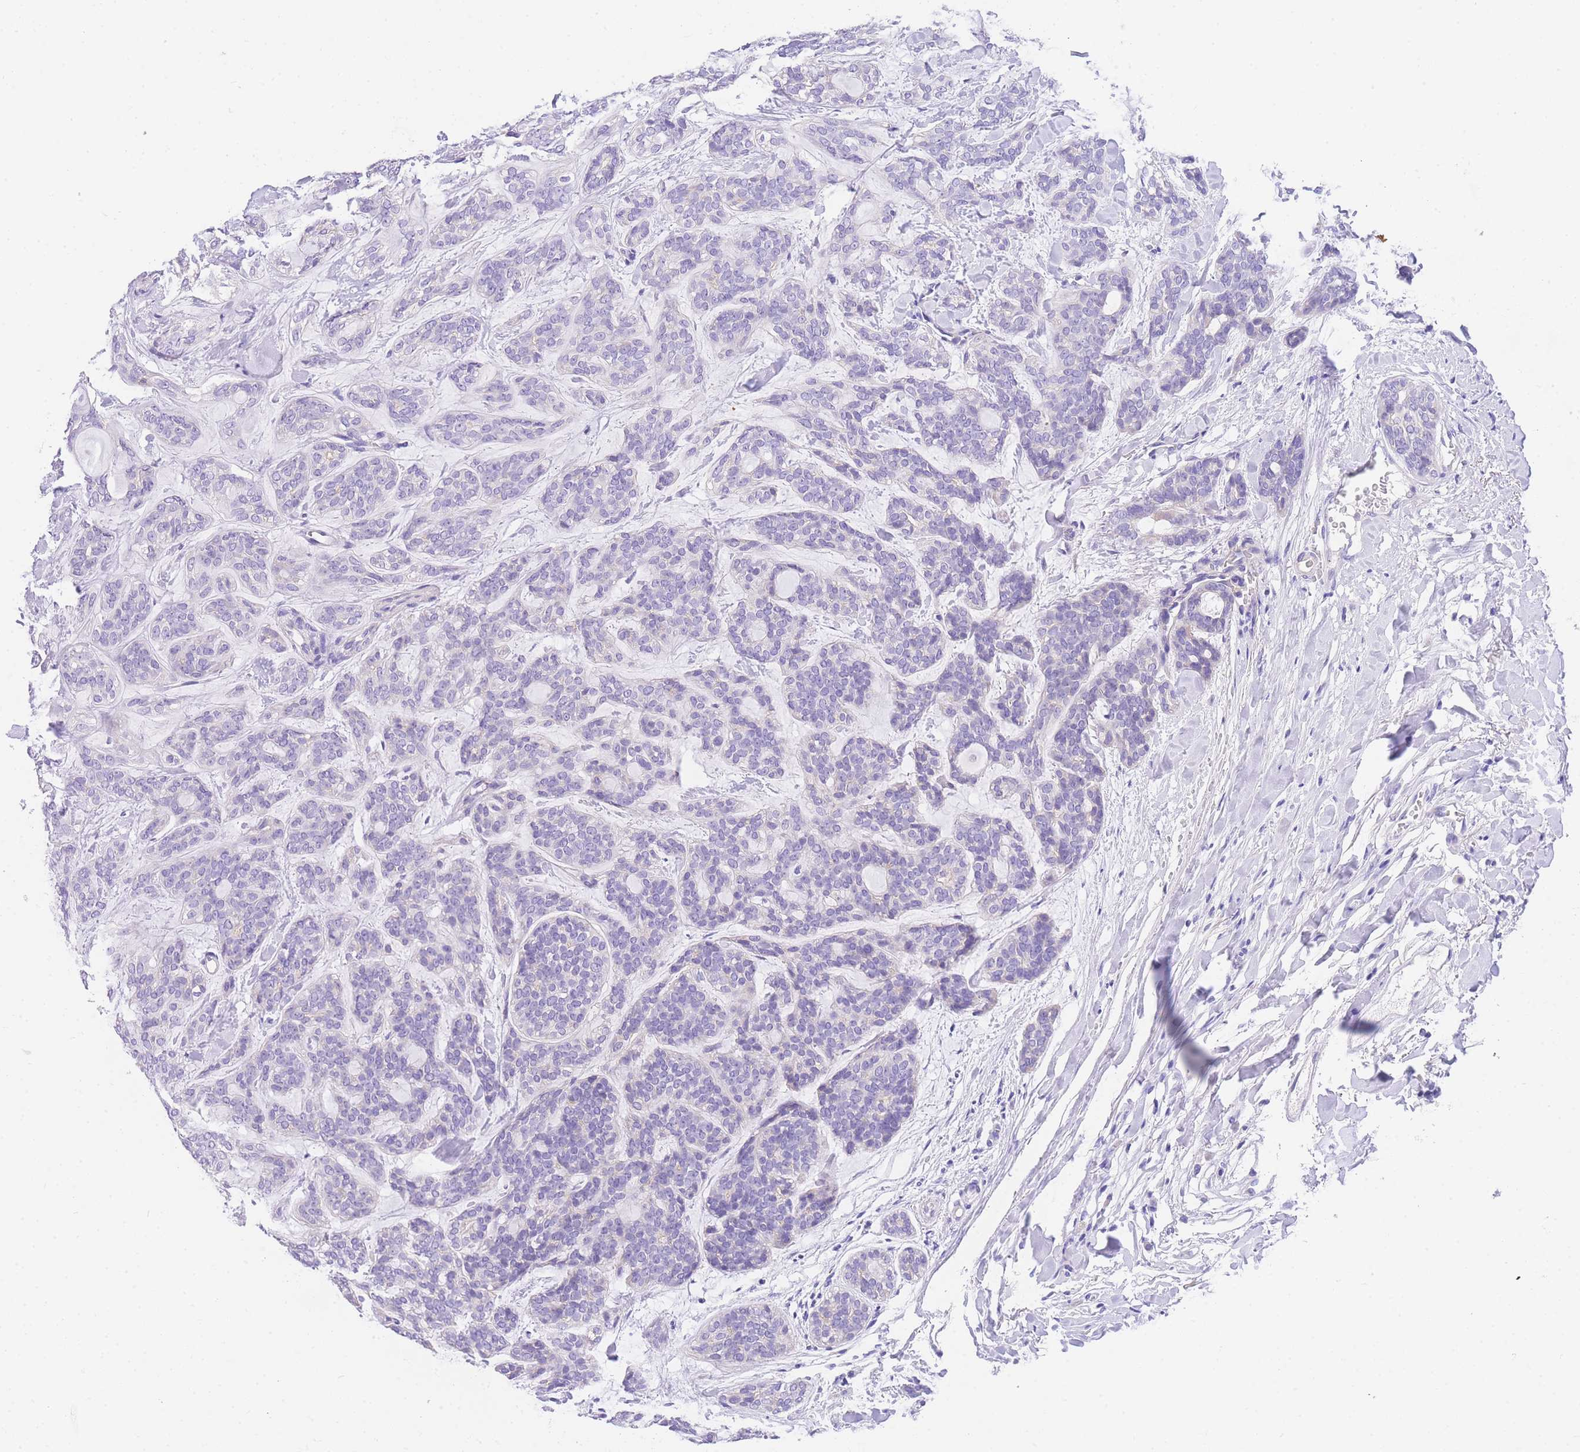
{"staining": {"intensity": "negative", "quantity": "none", "location": "none"}, "tissue": "head and neck cancer", "cell_type": "Tumor cells", "image_type": "cancer", "snomed": [{"axis": "morphology", "description": "Adenocarcinoma, NOS"}, {"axis": "topography", "description": "Head-Neck"}], "caption": "IHC photomicrograph of human head and neck cancer (adenocarcinoma) stained for a protein (brown), which exhibits no expression in tumor cells. (DAB (3,3'-diaminobenzidine) immunohistochemistry (IHC) with hematoxylin counter stain).", "gene": "EPN2", "patient": {"sex": "male", "age": 66}}